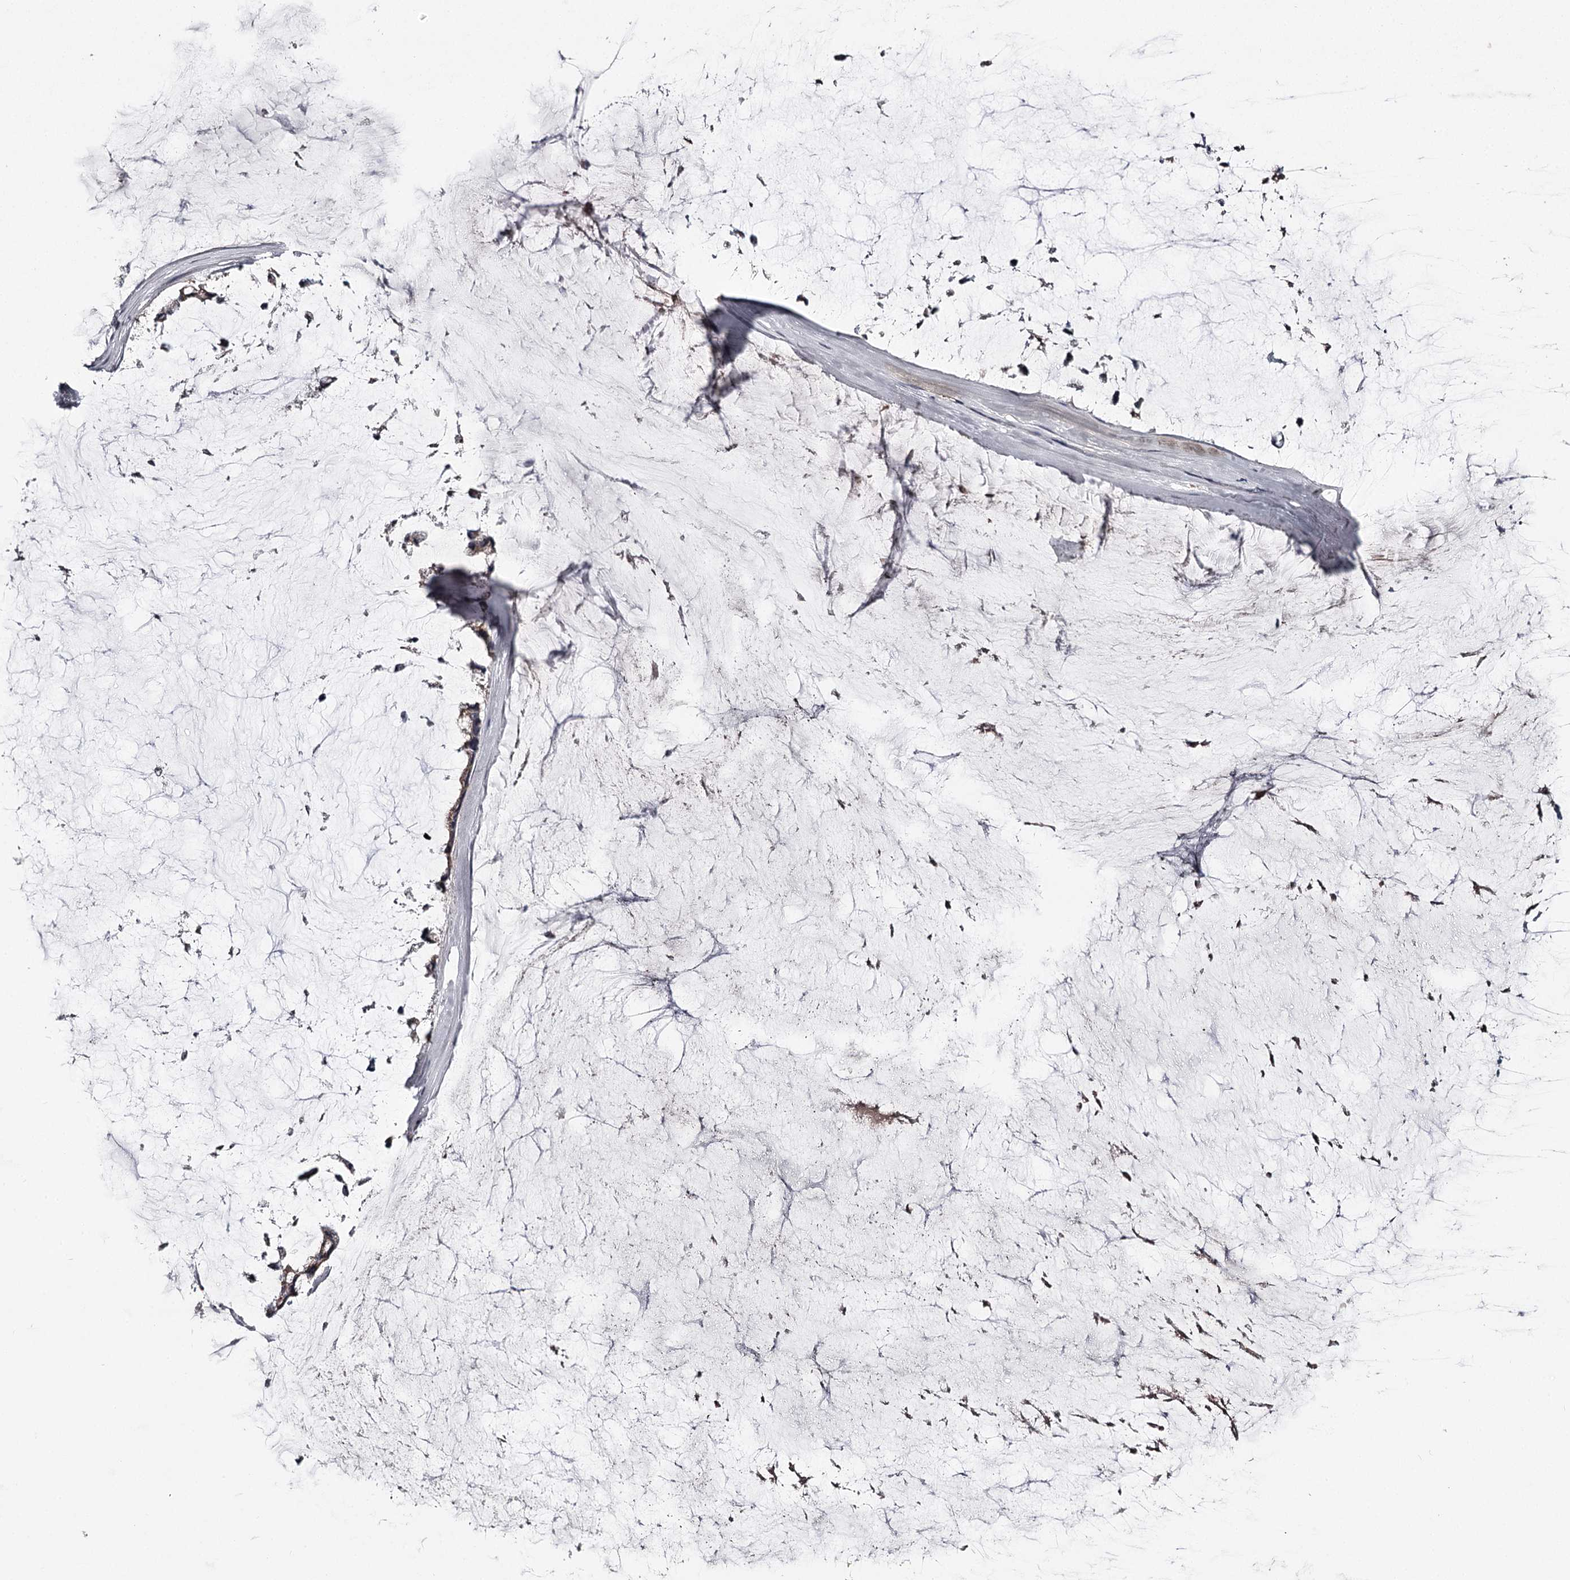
{"staining": {"intensity": "weak", "quantity": "25%-75%", "location": "cytoplasmic/membranous"}, "tissue": "ovarian cancer", "cell_type": "Tumor cells", "image_type": "cancer", "snomed": [{"axis": "morphology", "description": "Cystadenocarcinoma, mucinous, NOS"}, {"axis": "topography", "description": "Ovary"}], "caption": "Immunohistochemical staining of human ovarian cancer exhibits low levels of weak cytoplasmic/membranous protein expression in approximately 25%-75% of tumor cells.", "gene": "RASSF6", "patient": {"sex": "female", "age": 39}}